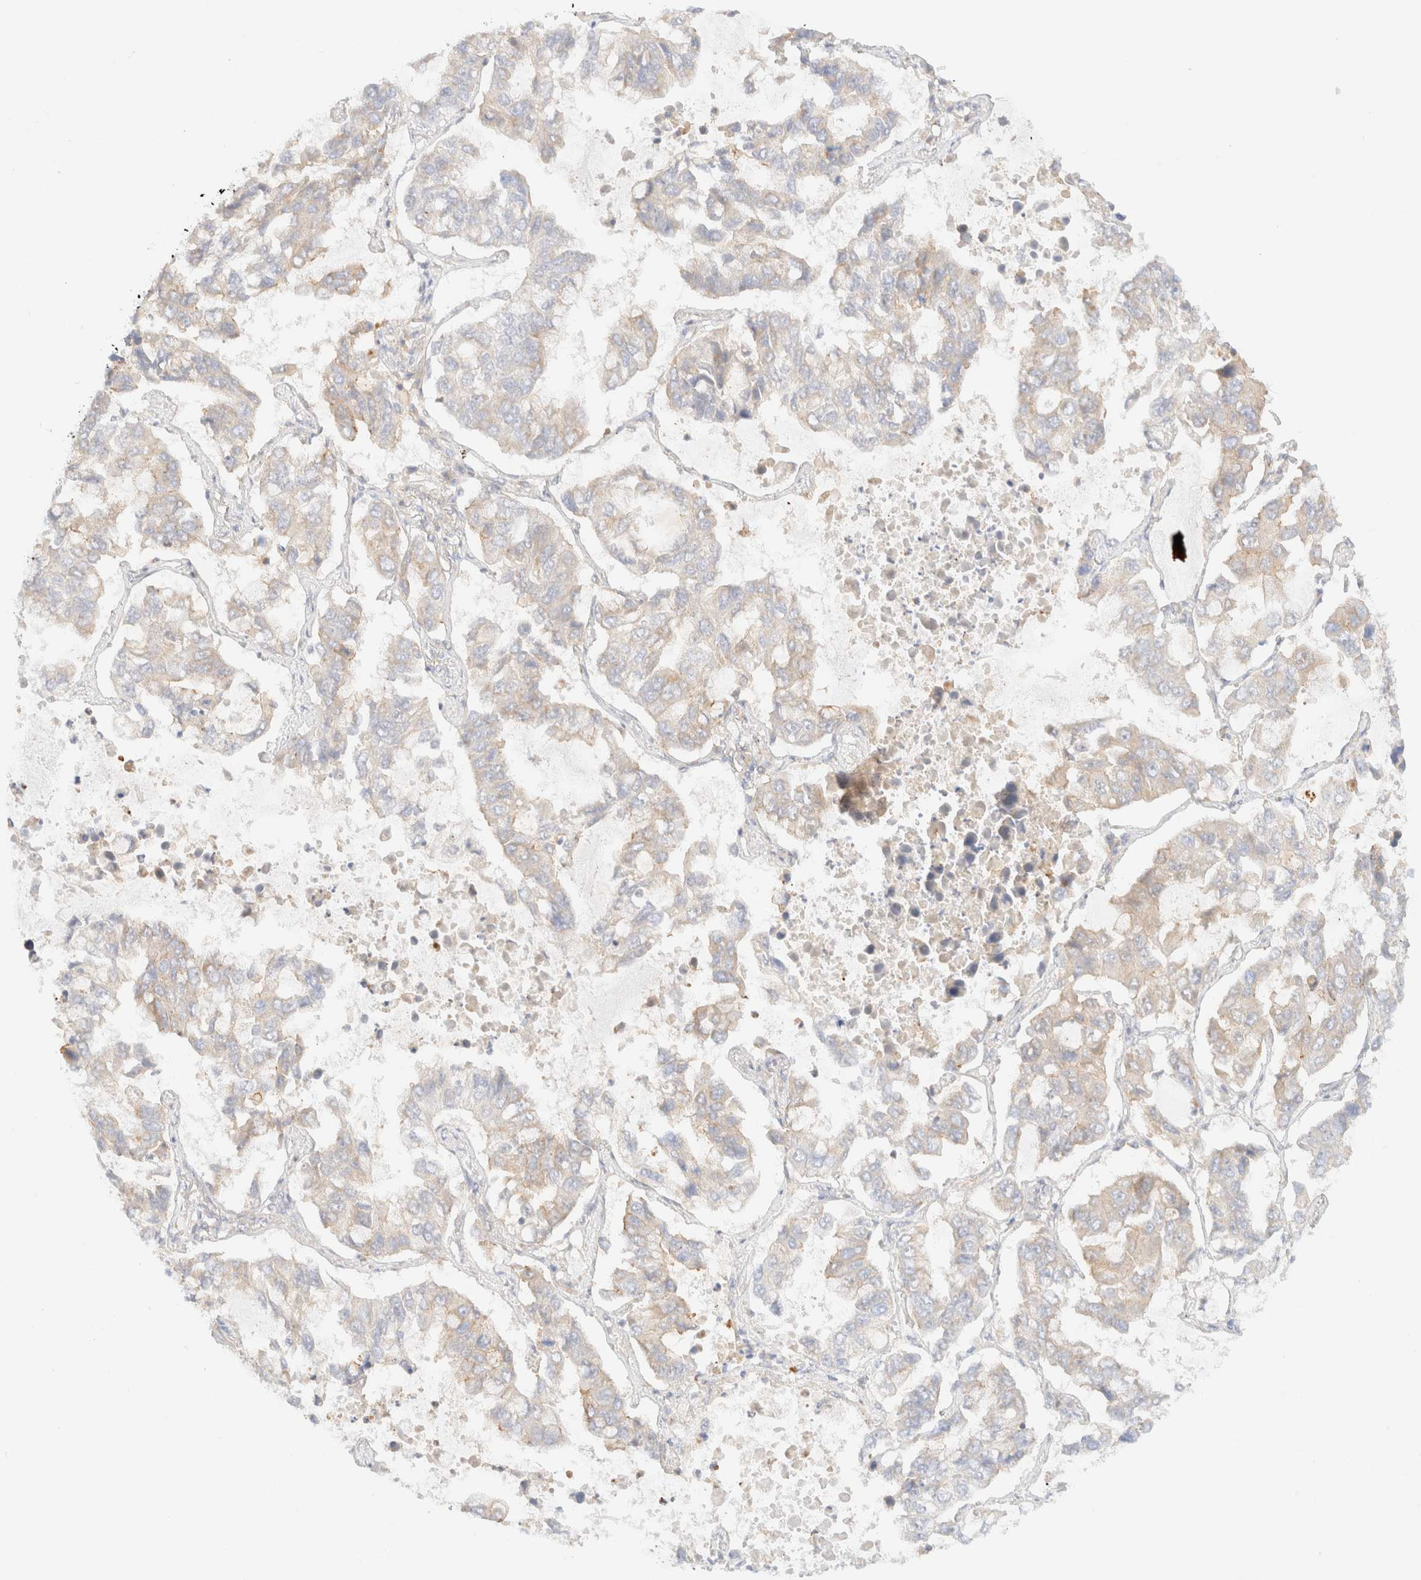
{"staining": {"intensity": "weak", "quantity": "<25%", "location": "cytoplasmic/membranous"}, "tissue": "lung cancer", "cell_type": "Tumor cells", "image_type": "cancer", "snomed": [{"axis": "morphology", "description": "Adenocarcinoma, NOS"}, {"axis": "topography", "description": "Lung"}], "caption": "High power microscopy micrograph of an immunohistochemistry (IHC) image of lung cancer, revealing no significant expression in tumor cells.", "gene": "MYO10", "patient": {"sex": "male", "age": 64}}